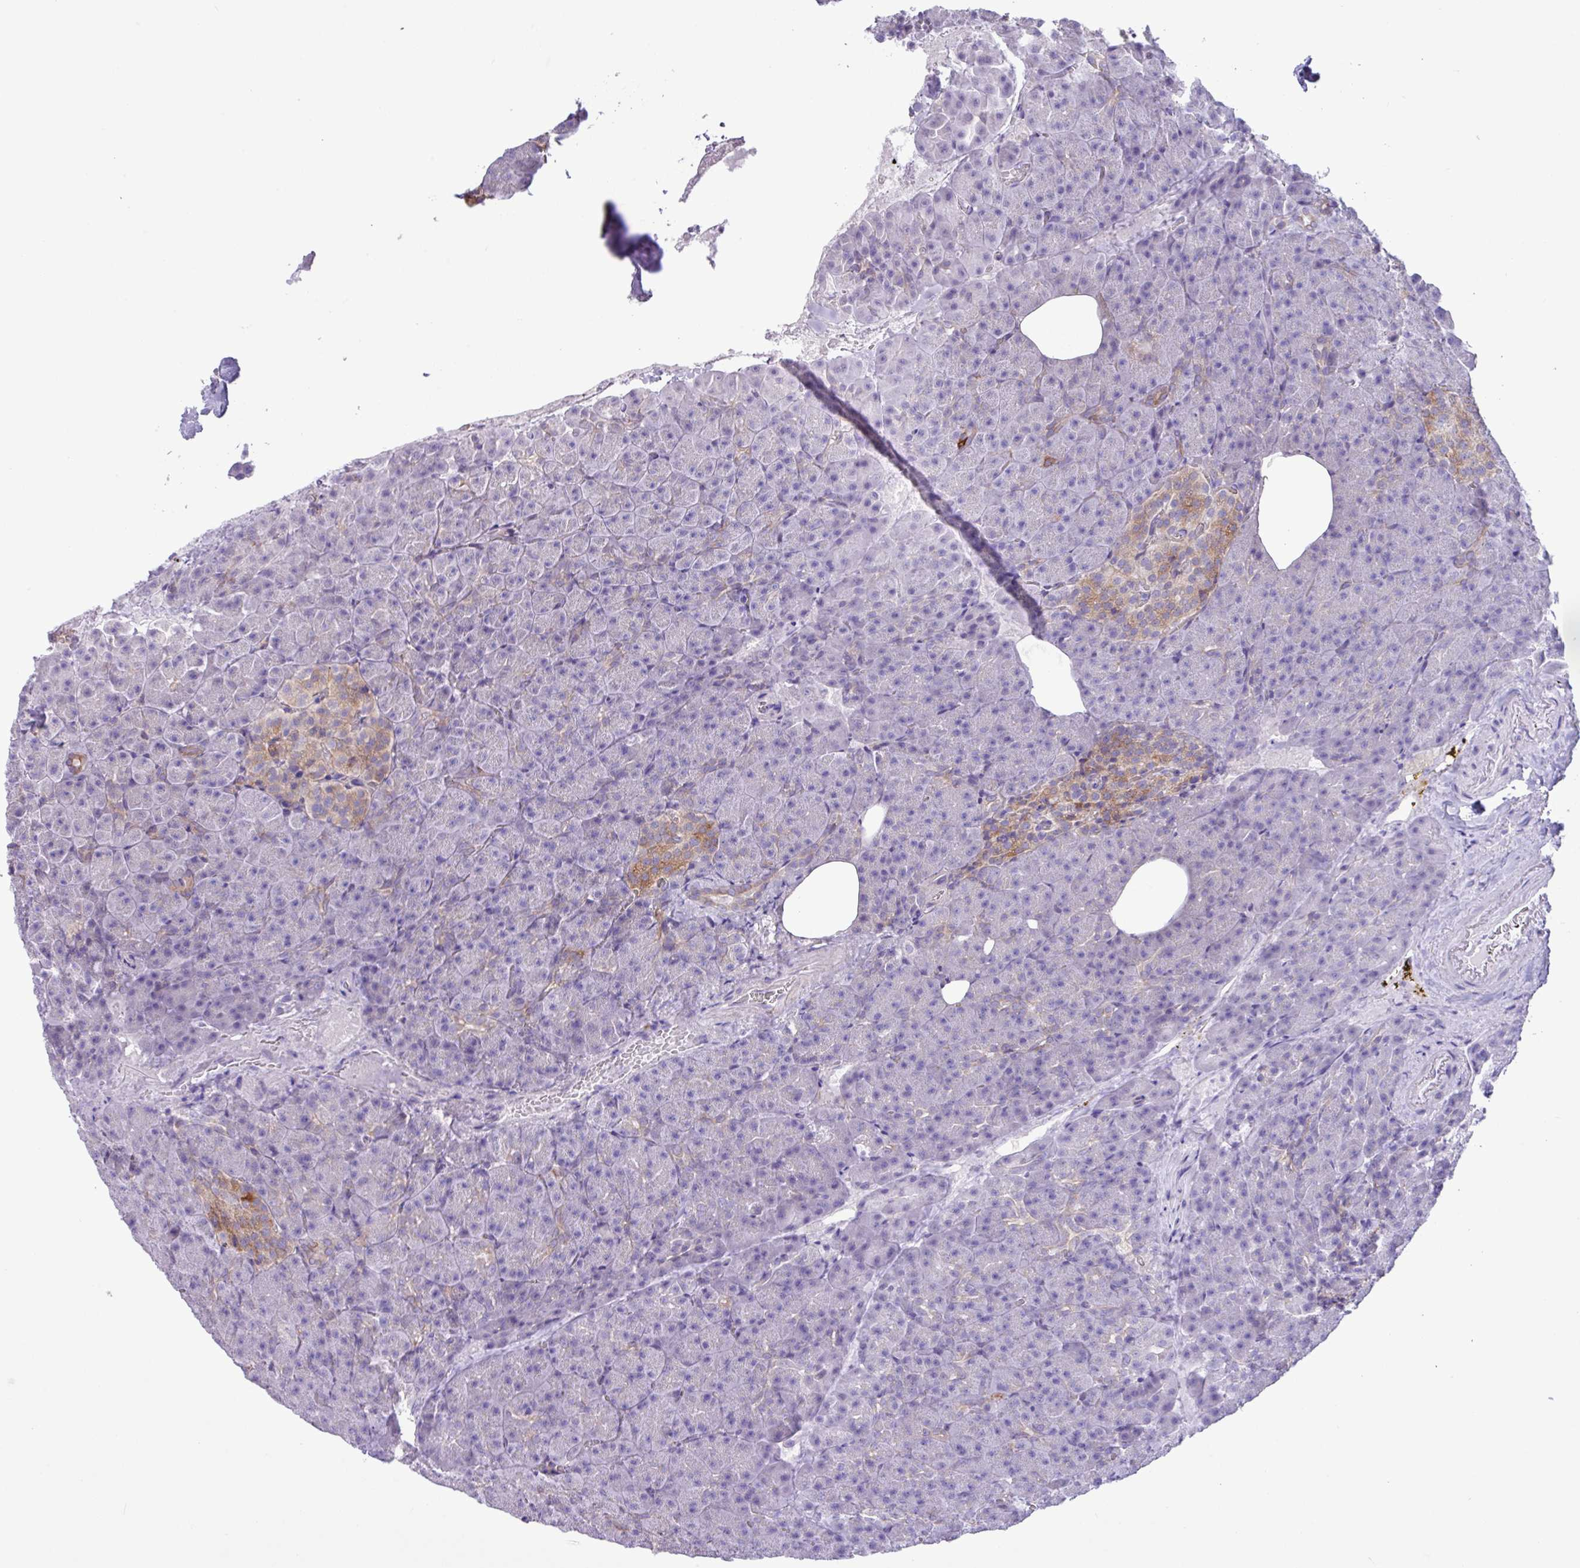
{"staining": {"intensity": "negative", "quantity": "none", "location": "none"}, "tissue": "pancreas", "cell_type": "Exocrine glandular cells", "image_type": "normal", "snomed": [{"axis": "morphology", "description": "Normal tissue, NOS"}, {"axis": "topography", "description": "Pancreas"}], "caption": "An image of pancreas stained for a protein shows no brown staining in exocrine glandular cells.", "gene": "SLC38A1", "patient": {"sex": "female", "age": 74}}